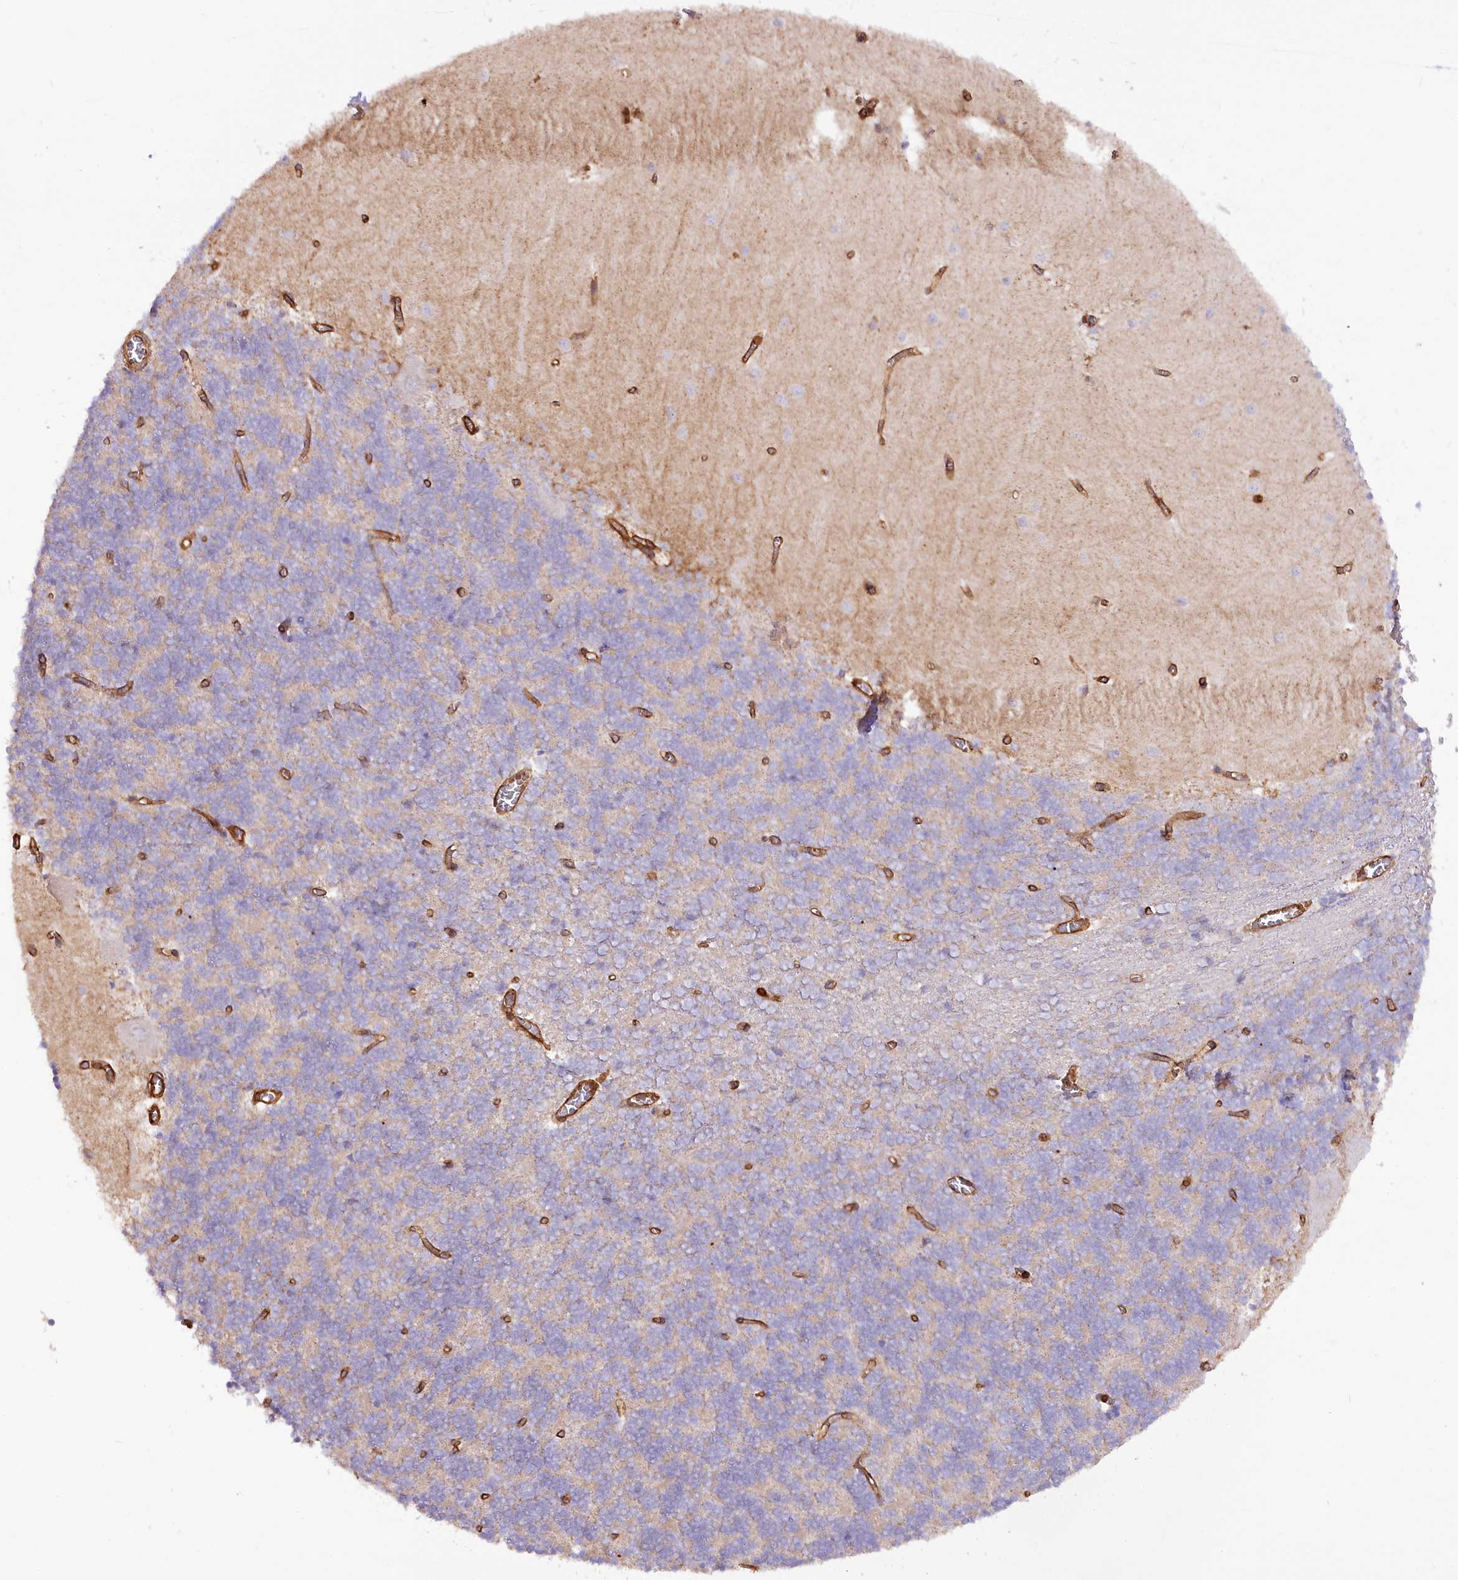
{"staining": {"intensity": "weak", "quantity": "25%-75%", "location": "cytoplasmic/membranous"}, "tissue": "cerebellum", "cell_type": "Cells in granular layer", "image_type": "normal", "snomed": [{"axis": "morphology", "description": "Normal tissue, NOS"}, {"axis": "topography", "description": "Cerebellum"}], "caption": "Weak cytoplasmic/membranous positivity is appreciated in approximately 25%-75% of cells in granular layer in unremarkable cerebellum.", "gene": "SYNPO2", "patient": {"sex": "male", "age": 37}}